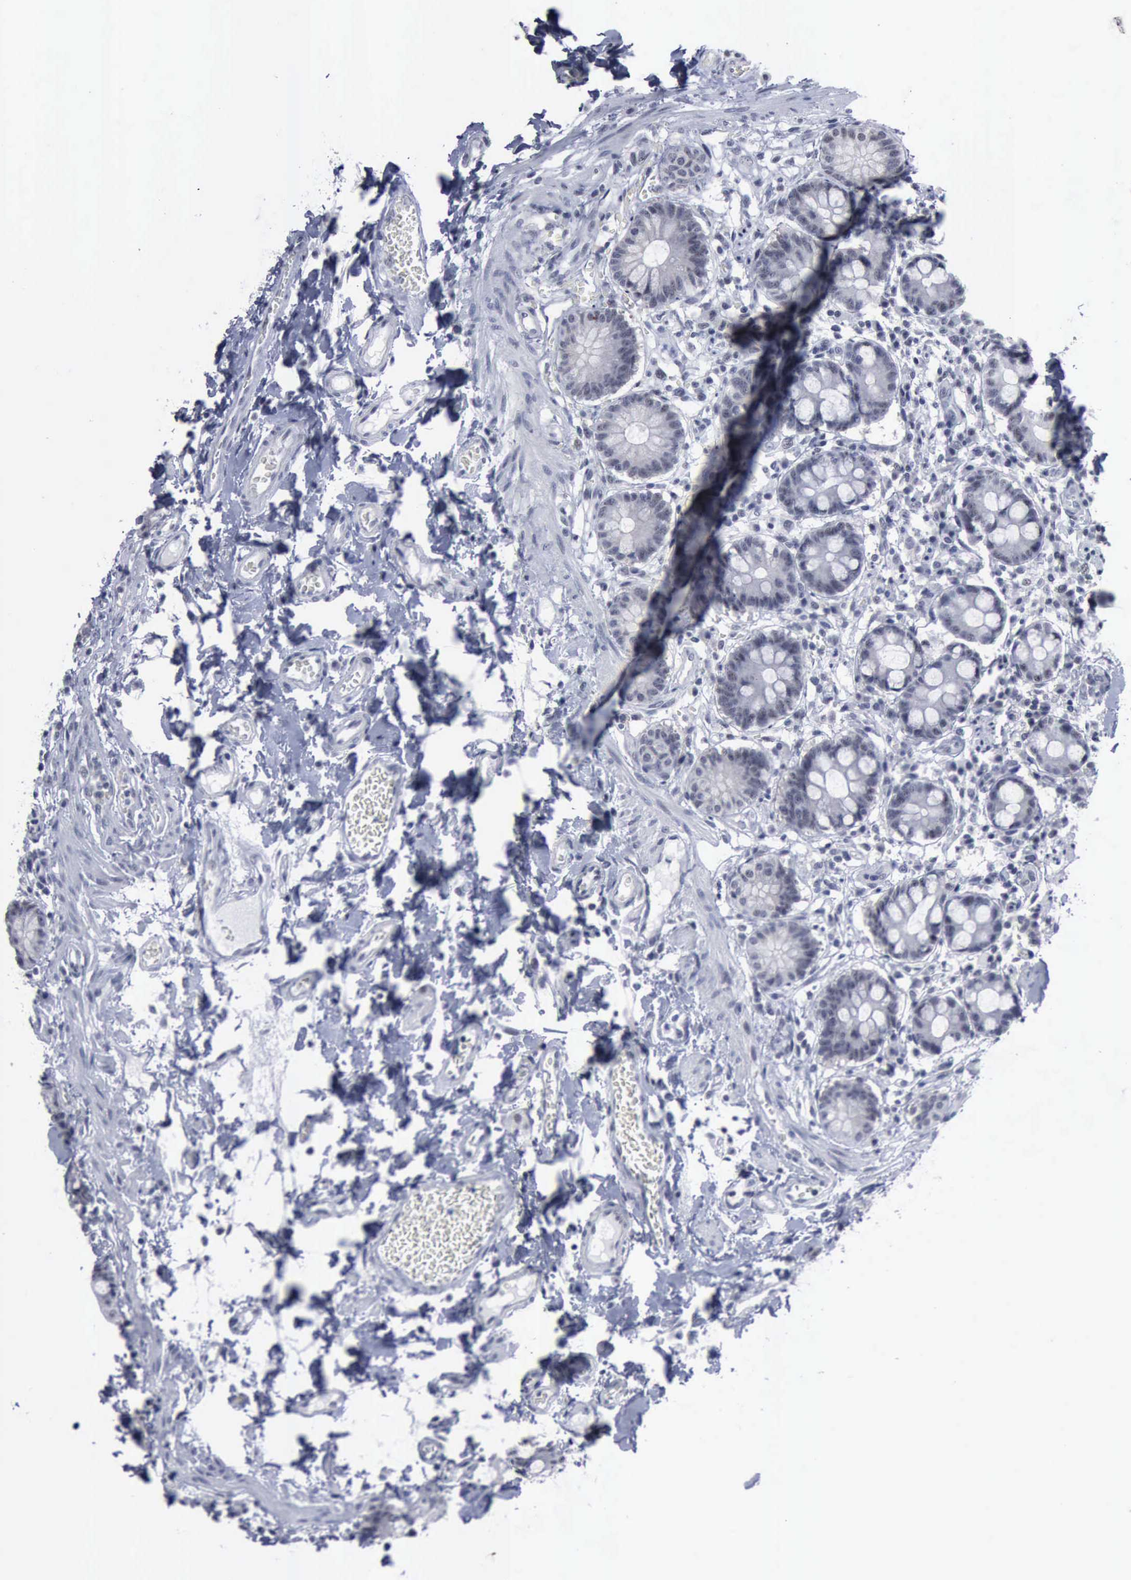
{"staining": {"intensity": "negative", "quantity": "none", "location": "none"}, "tissue": "small intestine", "cell_type": "Glandular cells", "image_type": "normal", "snomed": [{"axis": "morphology", "description": "Normal tissue, NOS"}, {"axis": "topography", "description": "Small intestine"}], "caption": "DAB immunohistochemical staining of benign human small intestine exhibits no significant expression in glandular cells. Brightfield microscopy of immunohistochemistry stained with DAB (brown) and hematoxylin (blue), captured at high magnification.", "gene": "BRD1", "patient": {"sex": "female", "age": 61}}